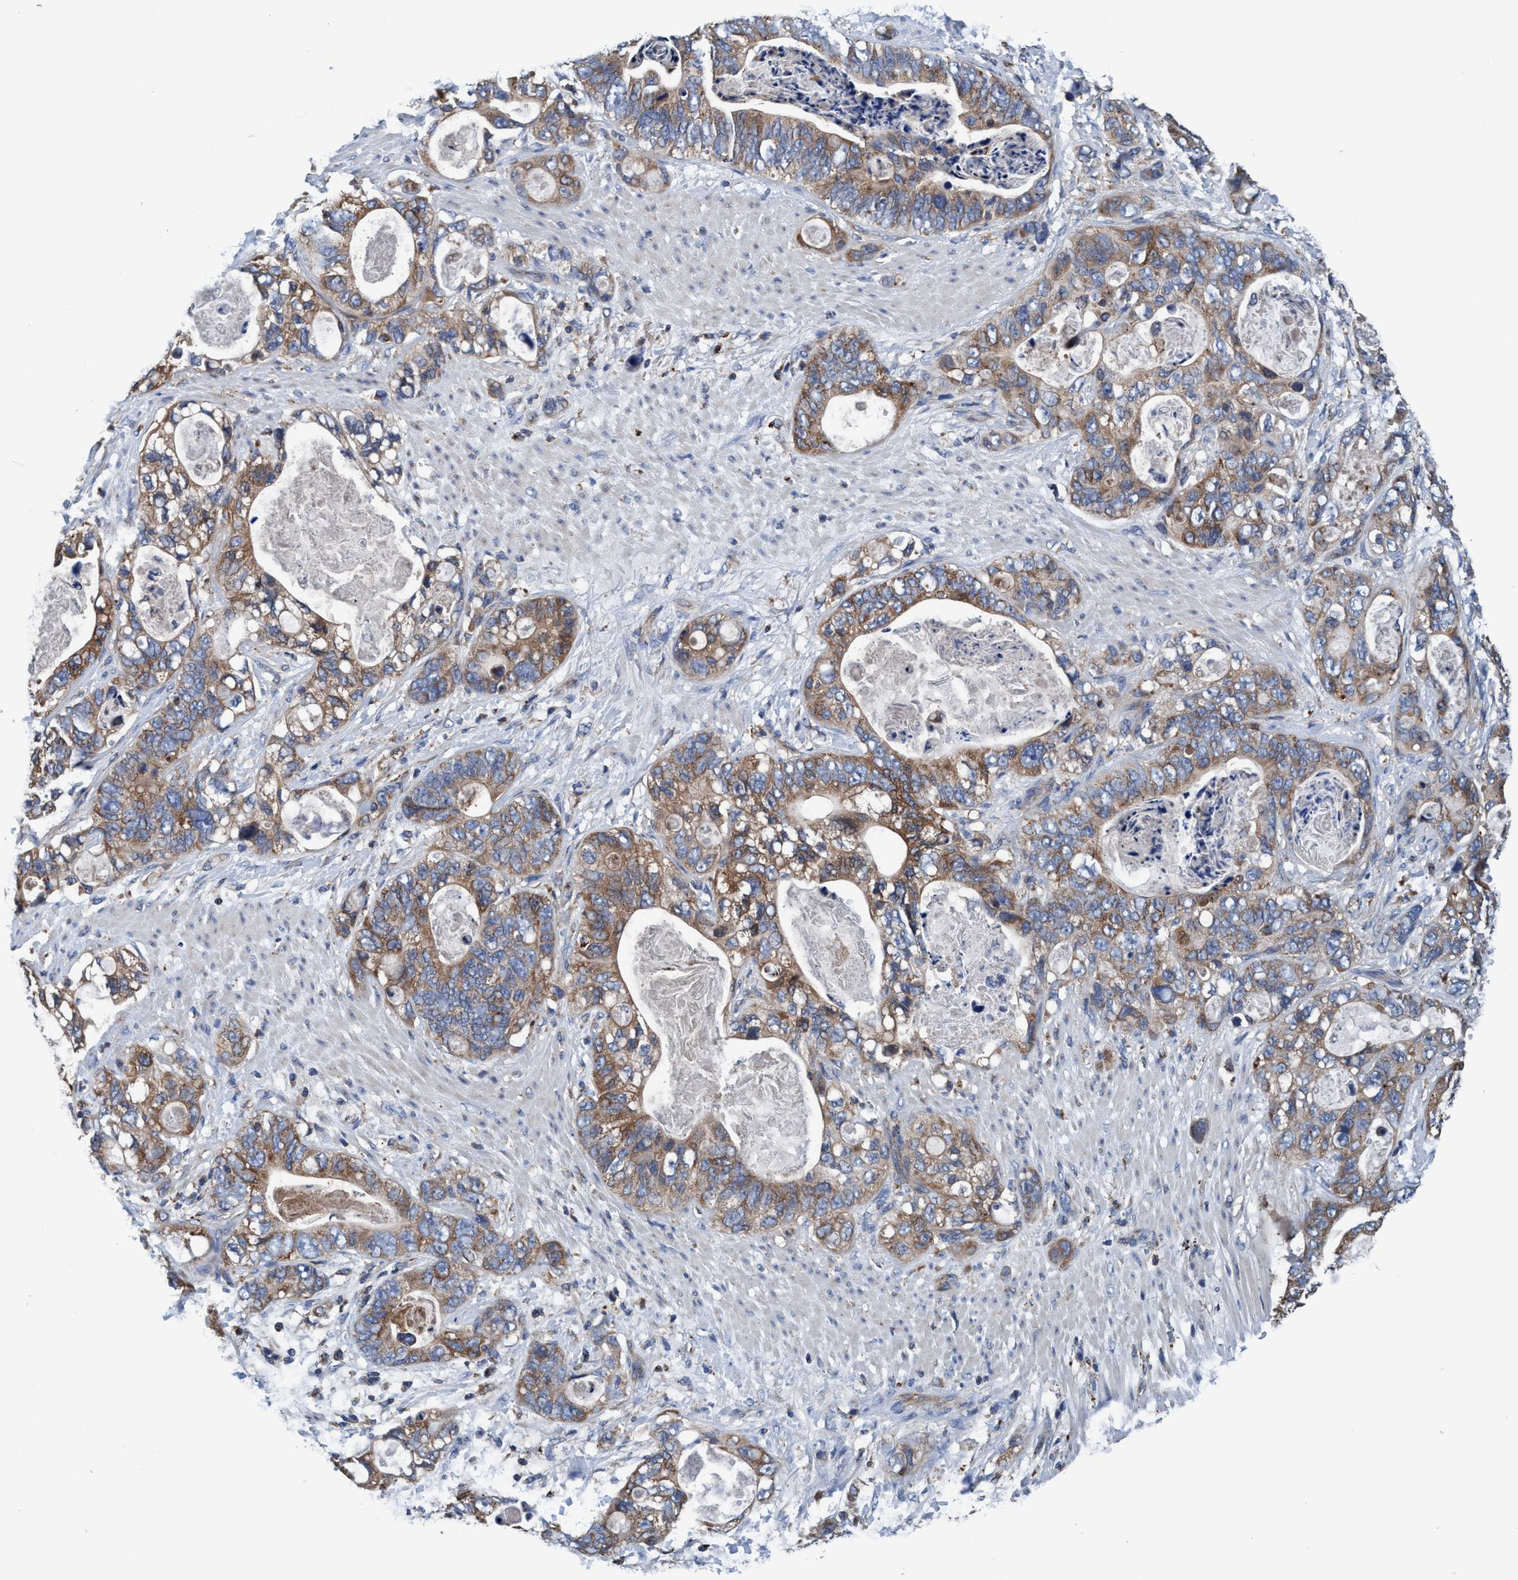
{"staining": {"intensity": "moderate", "quantity": ">75%", "location": "cytoplasmic/membranous"}, "tissue": "stomach cancer", "cell_type": "Tumor cells", "image_type": "cancer", "snomed": [{"axis": "morphology", "description": "Normal tissue, NOS"}, {"axis": "morphology", "description": "Adenocarcinoma, NOS"}, {"axis": "topography", "description": "Stomach"}], "caption": "DAB (3,3'-diaminobenzidine) immunohistochemical staining of stomach adenocarcinoma displays moderate cytoplasmic/membranous protein staining in approximately >75% of tumor cells.", "gene": "ENDOG", "patient": {"sex": "female", "age": 89}}